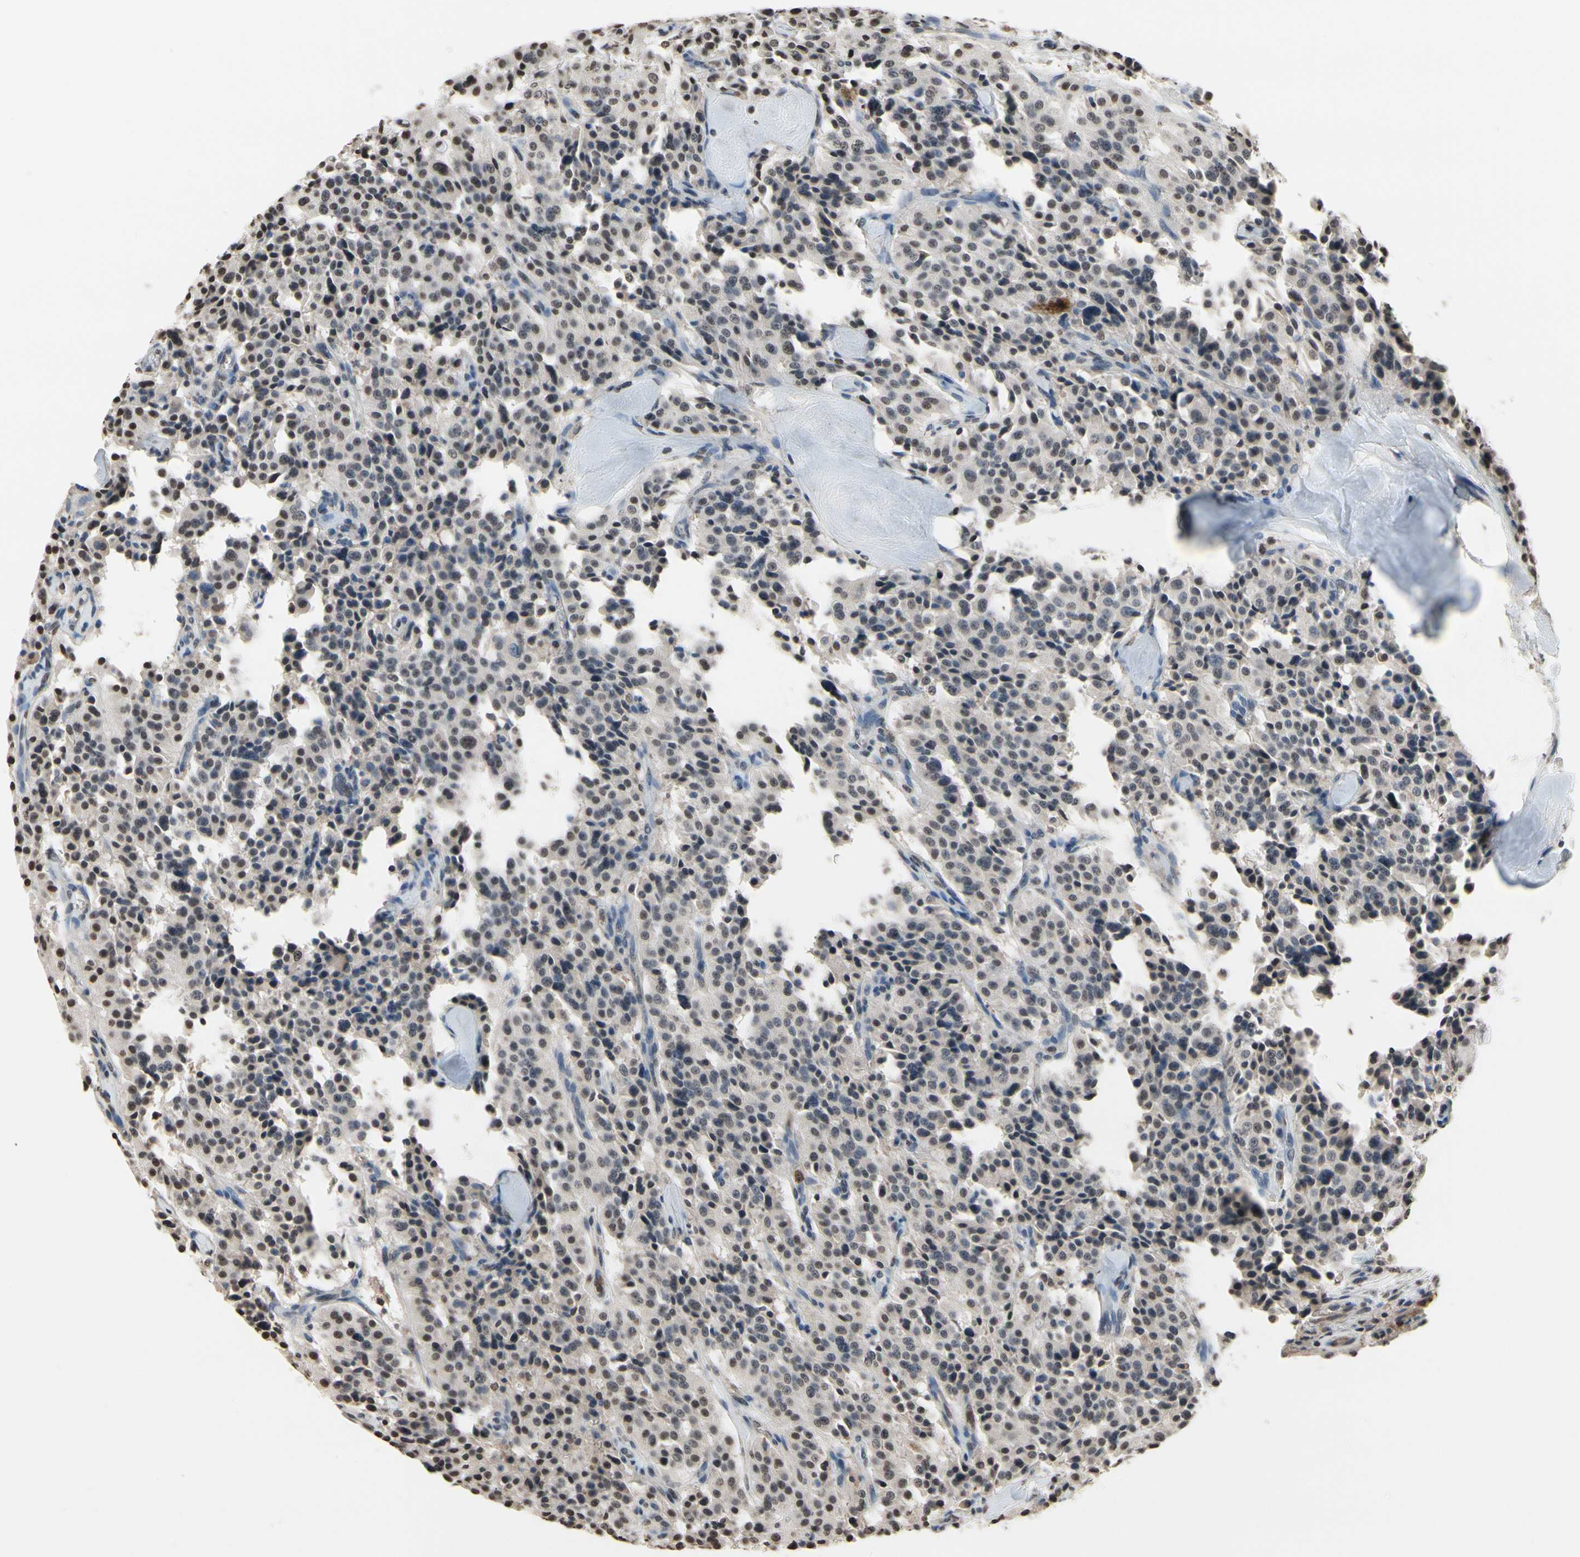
{"staining": {"intensity": "negative", "quantity": "none", "location": "none"}, "tissue": "carcinoid", "cell_type": "Tumor cells", "image_type": "cancer", "snomed": [{"axis": "morphology", "description": "Carcinoid, malignant, NOS"}, {"axis": "topography", "description": "Lung"}], "caption": "DAB (3,3'-diaminobenzidine) immunohistochemical staining of human malignant carcinoid demonstrates no significant staining in tumor cells. The staining is performed using DAB brown chromogen with nuclei counter-stained in using hematoxylin.", "gene": "HIPK2", "patient": {"sex": "male", "age": 30}}